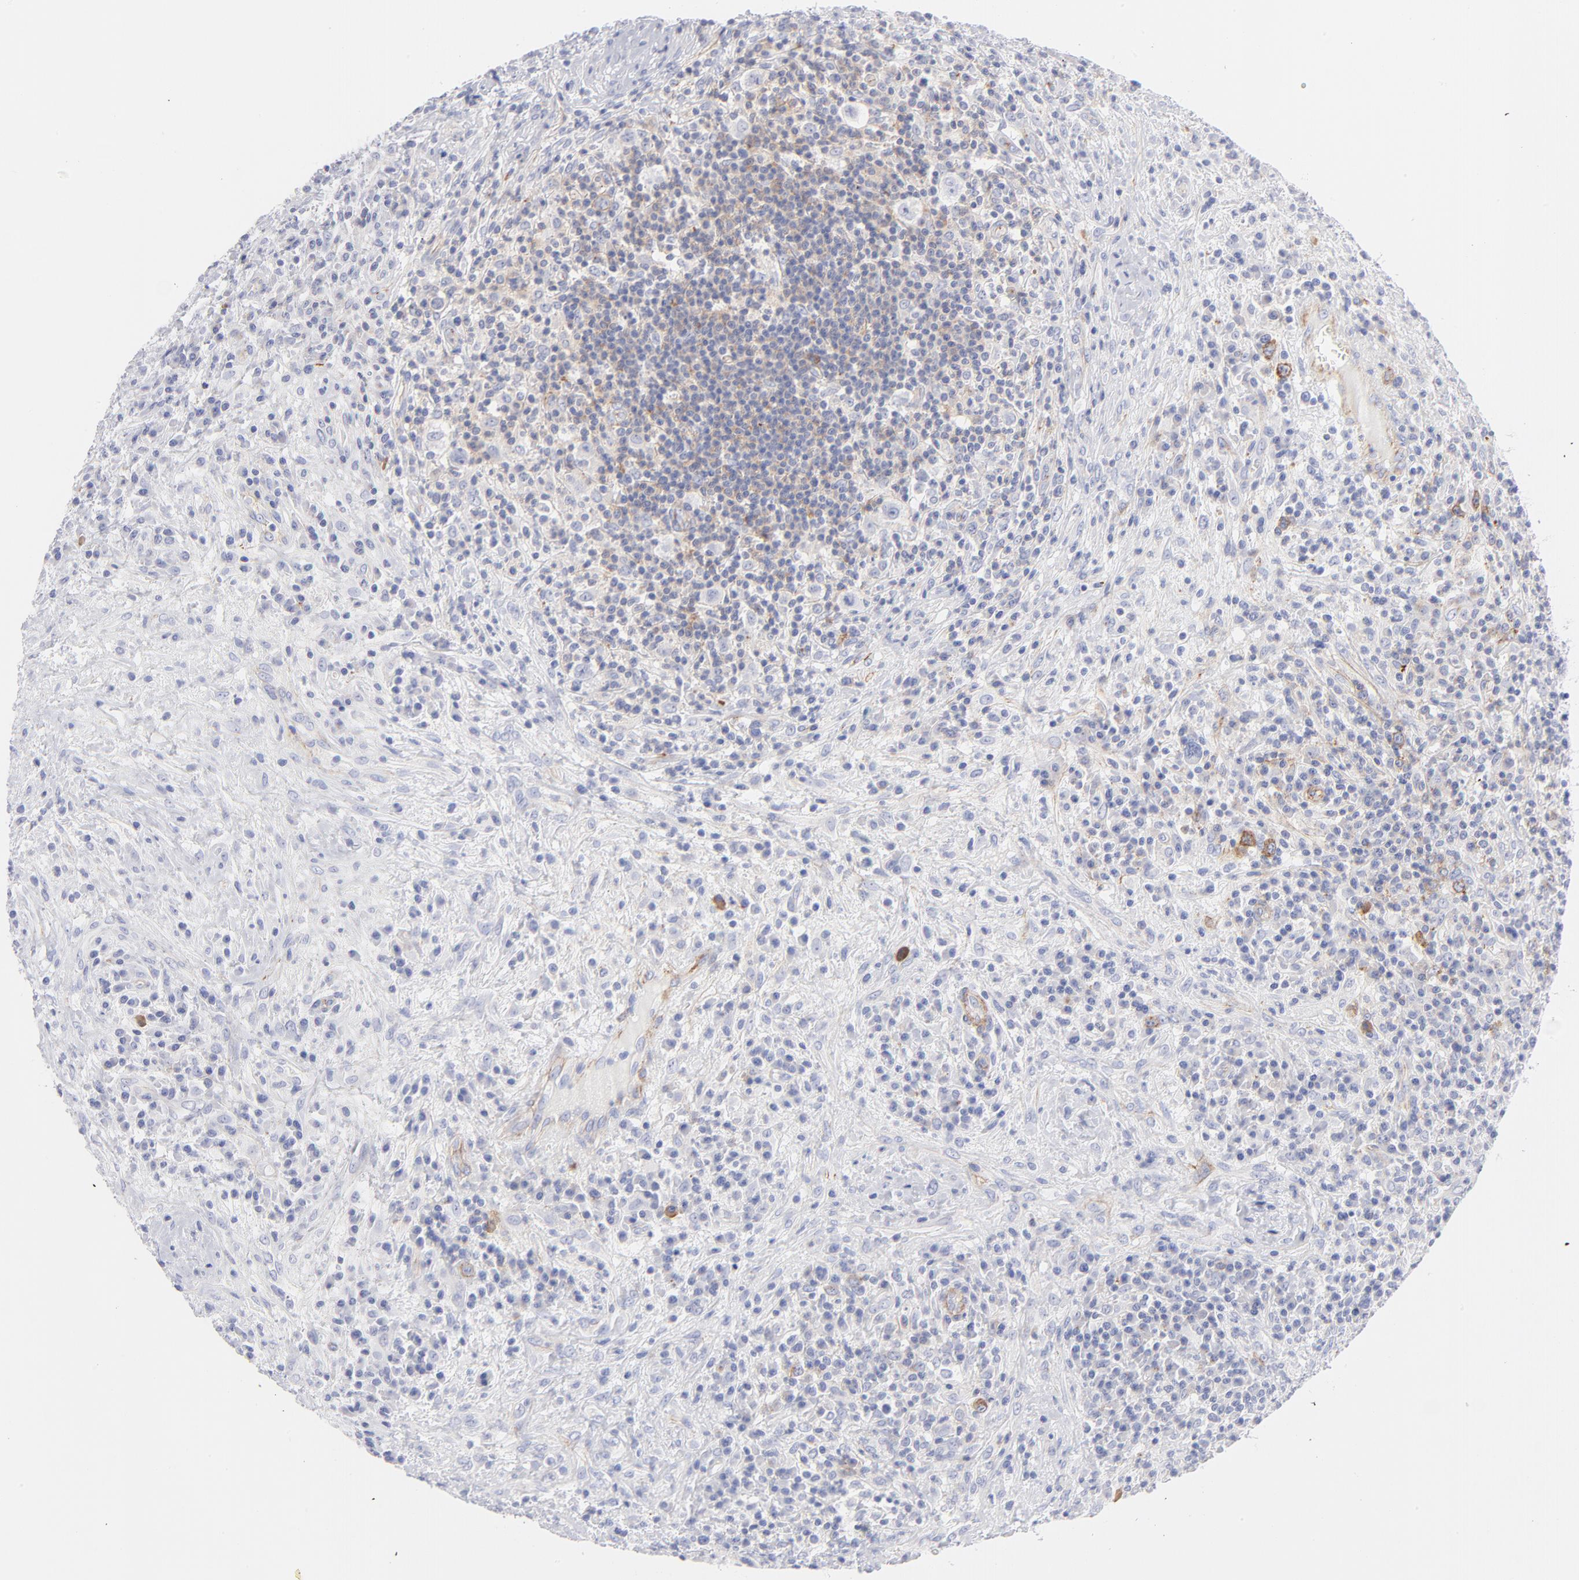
{"staining": {"intensity": "weak", "quantity": "25%-75%", "location": "cytoplasmic/membranous"}, "tissue": "lymphoma", "cell_type": "Tumor cells", "image_type": "cancer", "snomed": [{"axis": "morphology", "description": "Hodgkin's disease, NOS"}, {"axis": "topography", "description": "Lymph node"}], "caption": "High-power microscopy captured an immunohistochemistry (IHC) histopathology image of Hodgkin's disease, revealing weak cytoplasmic/membranous expression in approximately 25%-75% of tumor cells.", "gene": "ACTA2", "patient": {"sex": "female", "age": 25}}